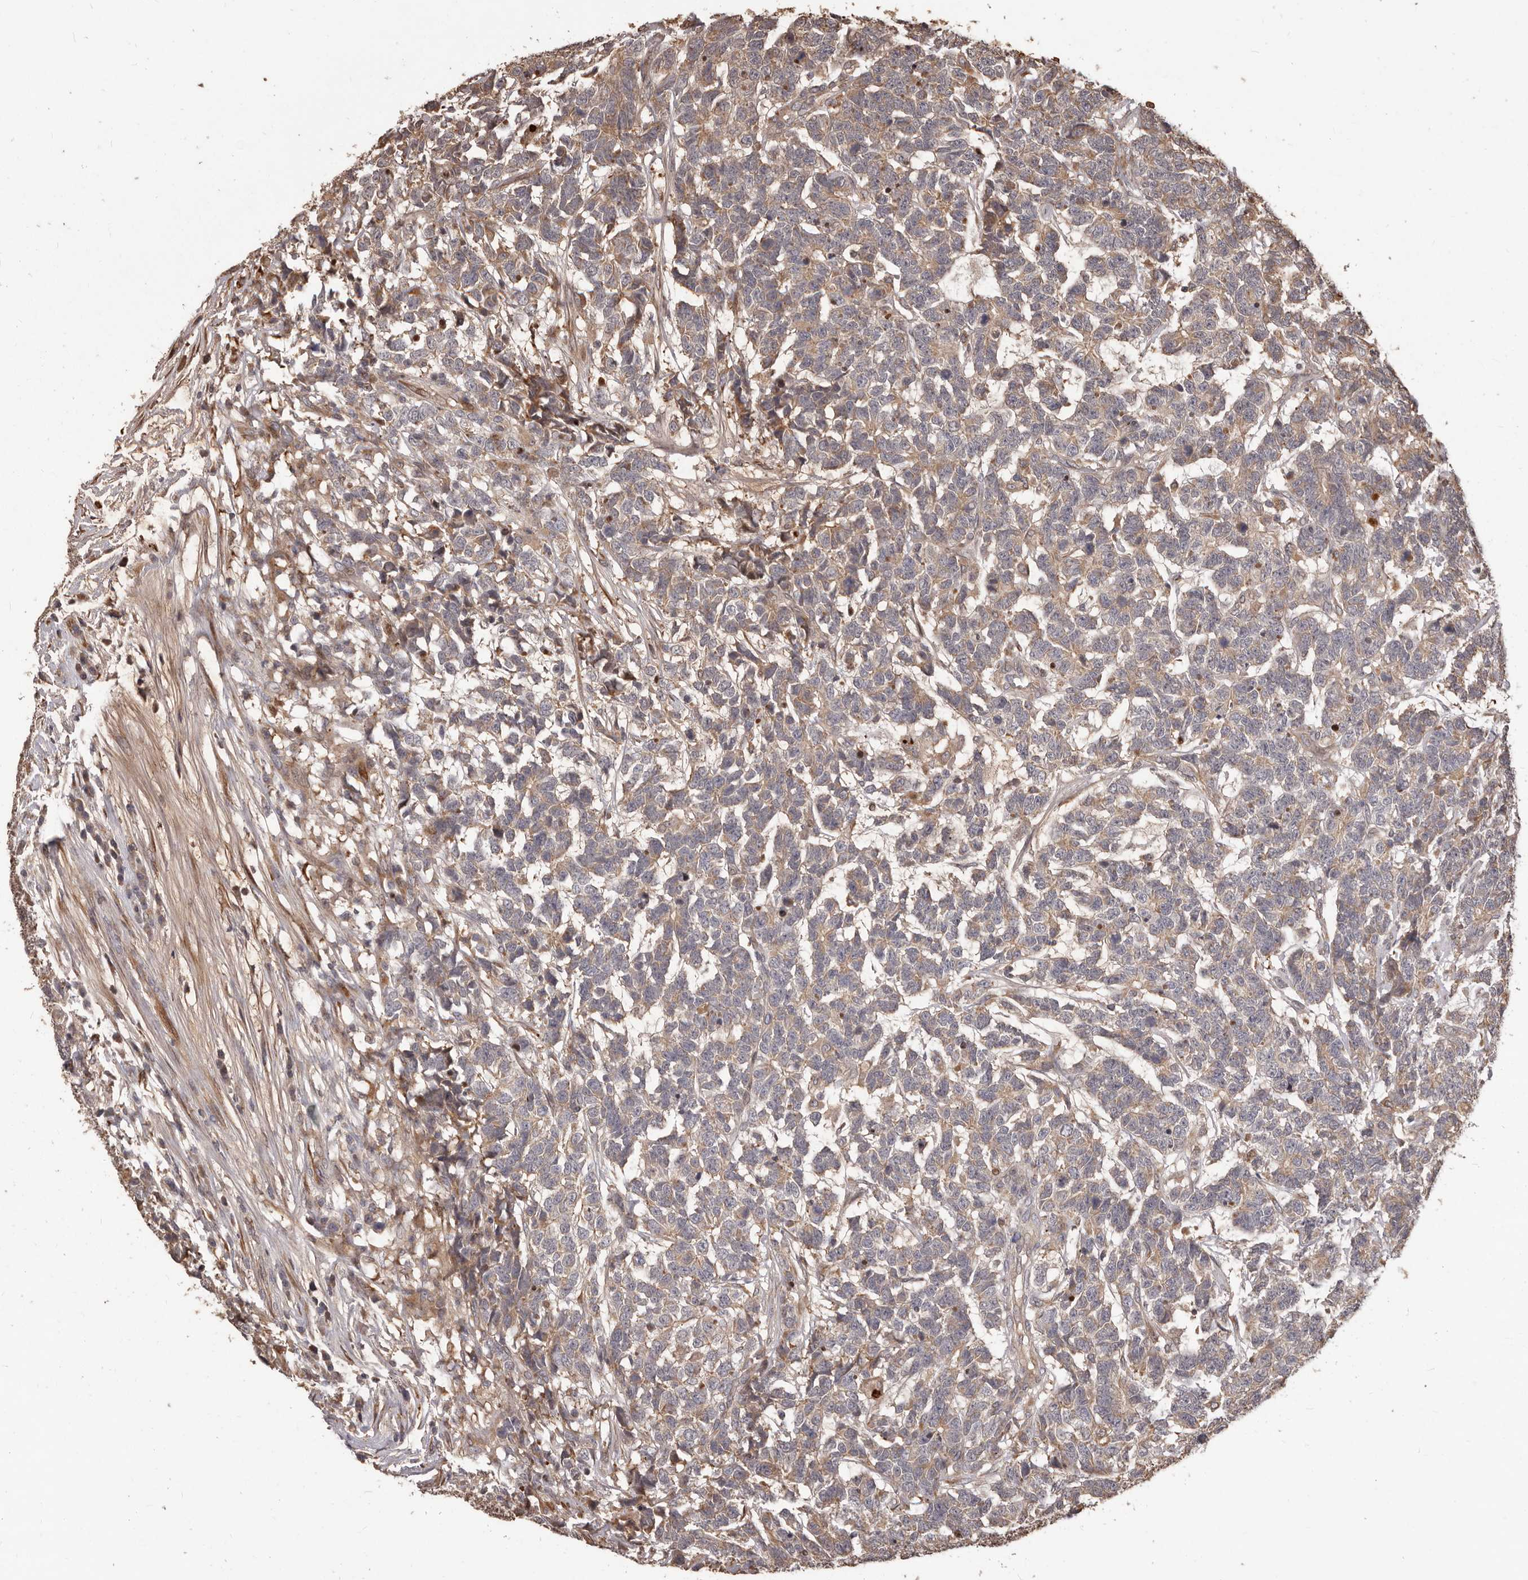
{"staining": {"intensity": "weak", "quantity": ">75%", "location": "cytoplasmic/membranous"}, "tissue": "testis cancer", "cell_type": "Tumor cells", "image_type": "cancer", "snomed": [{"axis": "morphology", "description": "Carcinoma, Embryonal, NOS"}, {"axis": "topography", "description": "Testis"}], "caption": "High-power microscopy captured an immunohistochemistry micrograph of testis embryonal carcinoma, revealing weak cytoplasmic/membranous staining in about >75% of tumor cells.", "gene": "MTO1", "patient": {"sex": "male", "age": 26}}